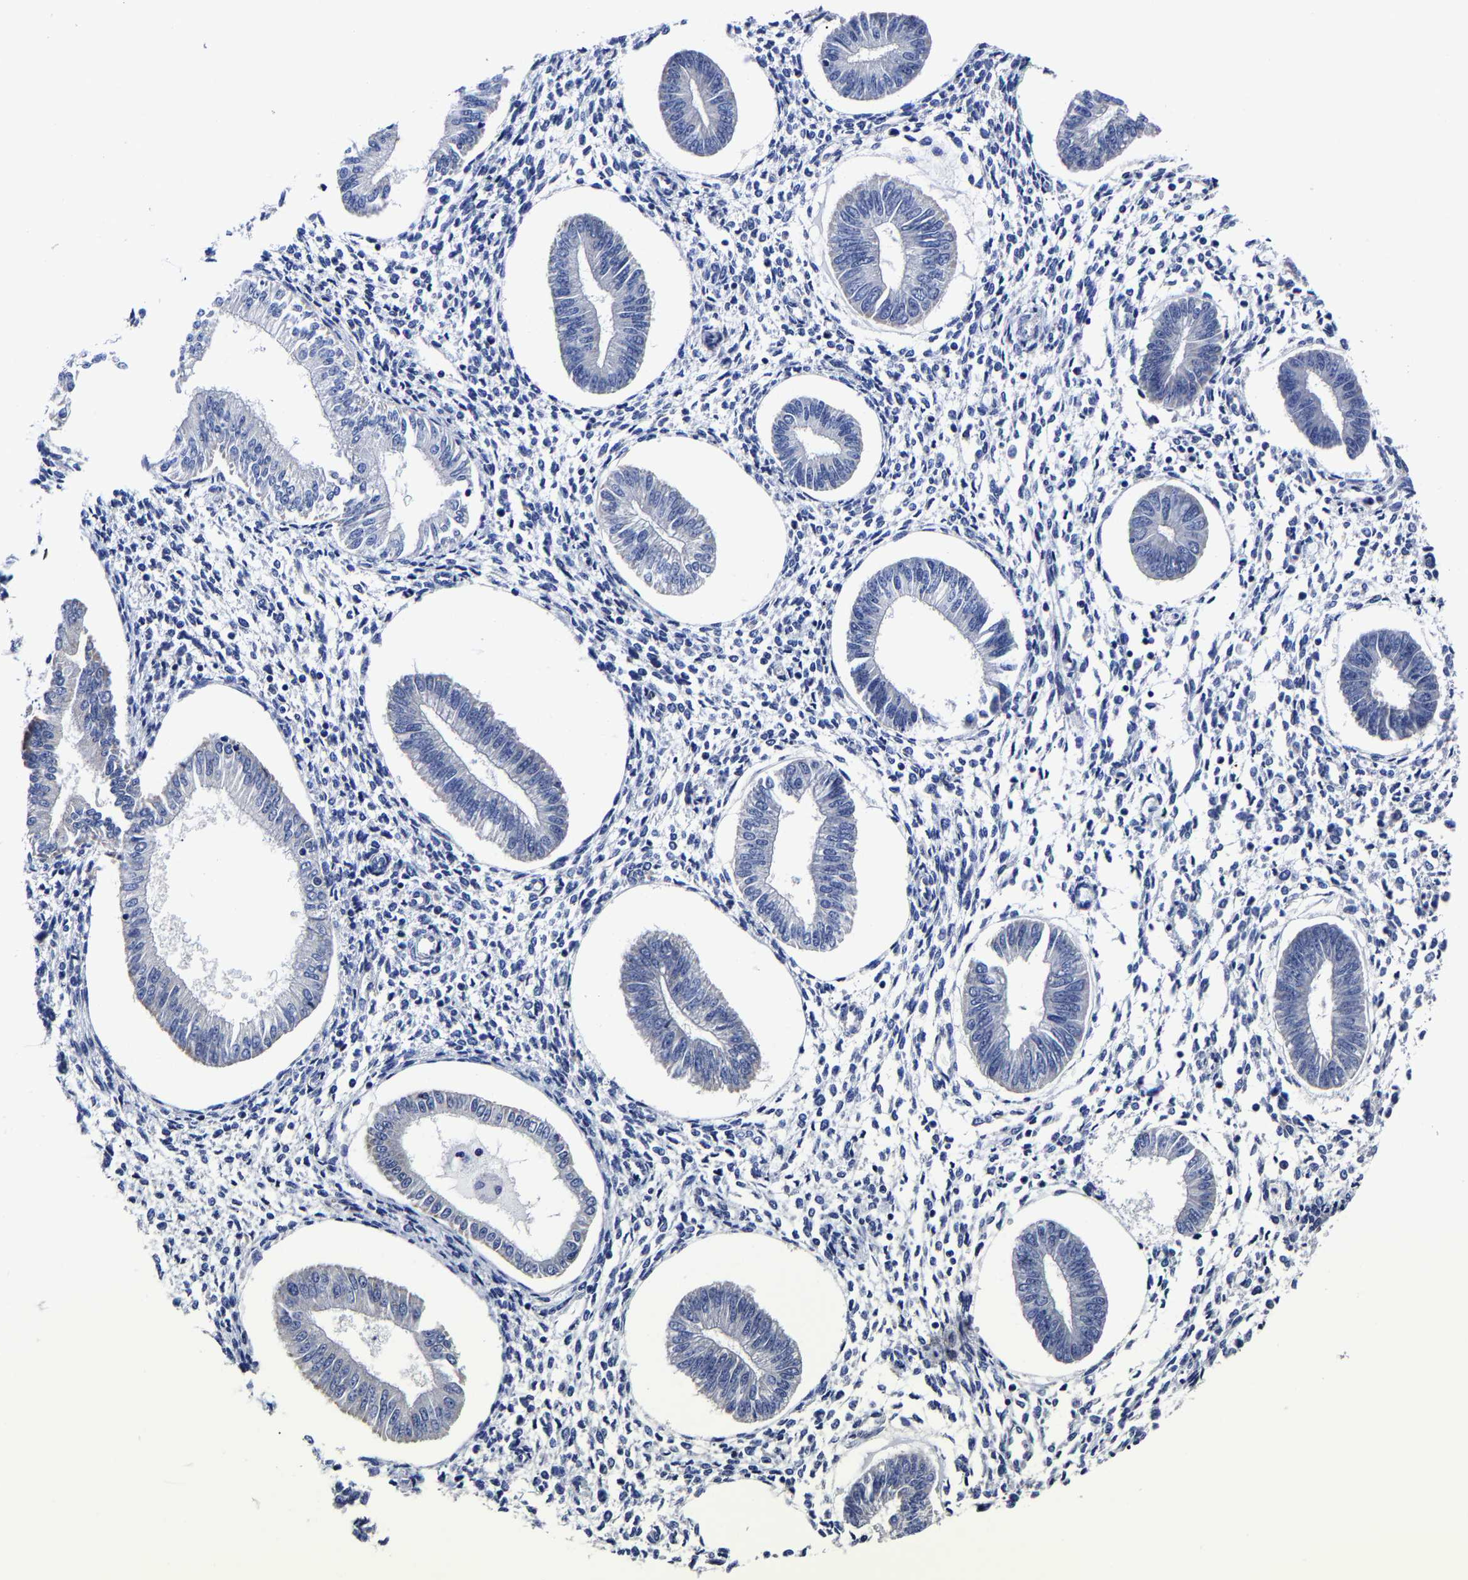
{"staining": {"intensity": "negative", "quantity": "none", "location": "none"}, "tissue": "endometrium", "cell_type": "Cells in endometrial stroma", "image_type": "normal", "snomed": [{"axis": "morphology", "description": "Normal tissue, NOS"}, {"axis": "topography", "description": "Endometrium"}], "caption": "Immunohistochemical staining of unremarkable endometrium reveals no significant expression in cells in endometrial stroma.", "gene": "AASS", "patient": {"sex": "female", "age": 50}}